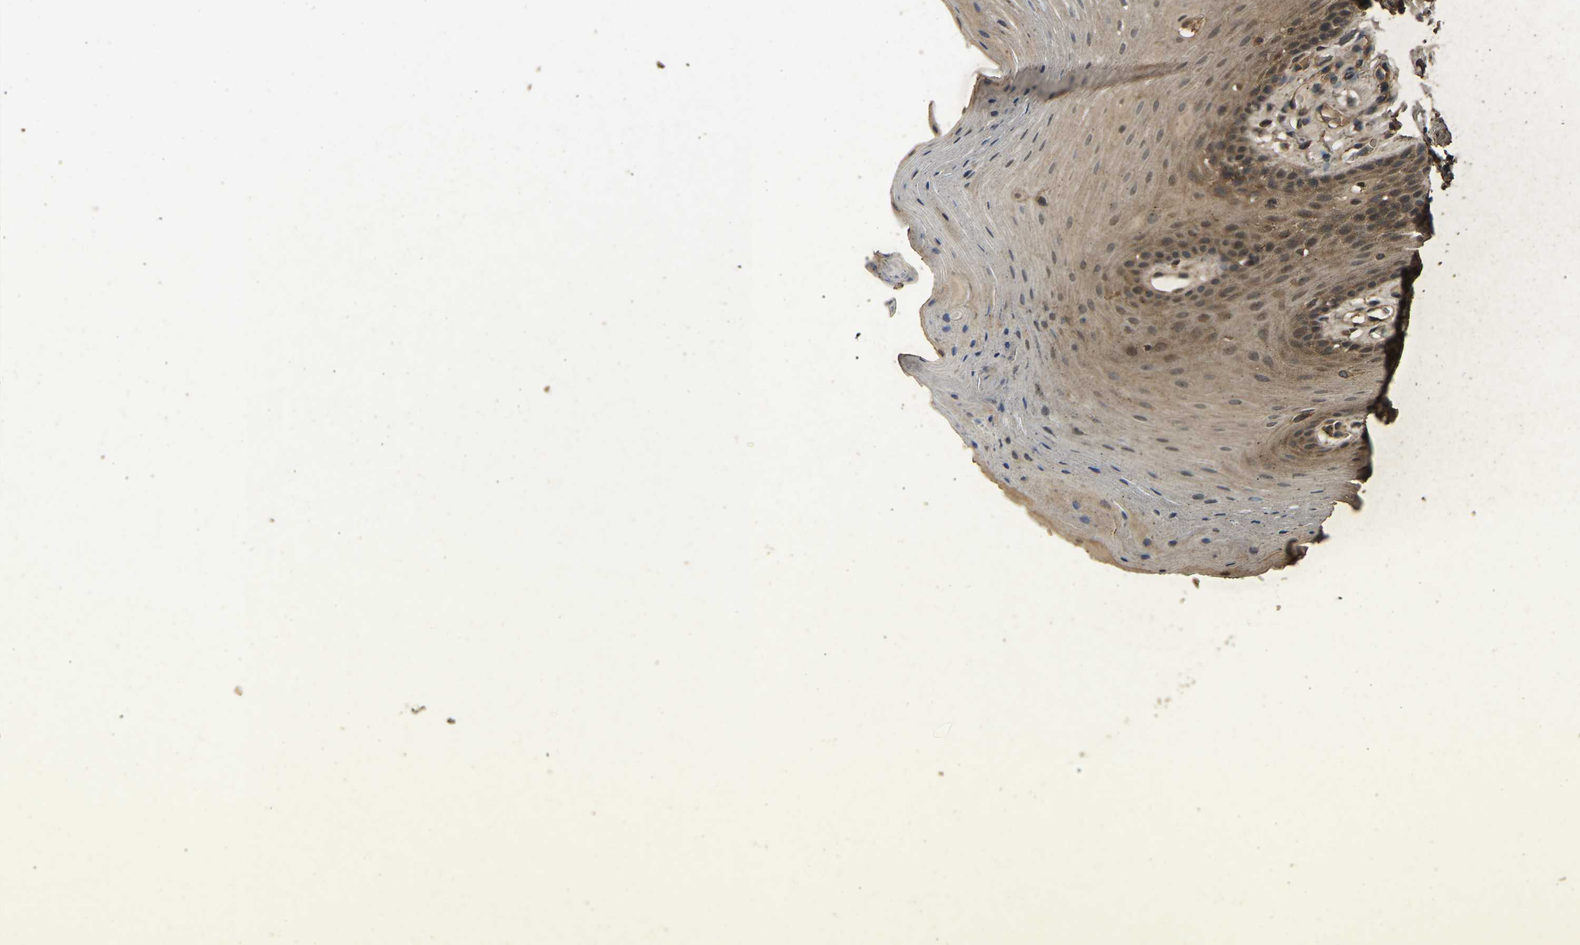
{"staining": {"intensity": "moderate", "quantity": ">75%", "location": "cytoplasmic/membranous"}, "tissue": "oral mucosa", "cell_type": "Squamous epithelial cells", "image_type": "normal", "snomed": [{"axis": "morphology", "description": "Normal tissue, NOS"}, {"axis": "morphology", "description": "Squamous cell carcinoma, NOS"}, {"axis": "topography", "description": "Oral tissue"}, {"axis": "topography", "description": "Head-Neck"}], "caption": "Immunohistochemical staining of unremarkable oral mucosa displays moderate cytoplasmic/membranous protein positivity in about >75% of squamous epithelial cells.", "gene": "ATP8B1", "patient": {"sex": "male", "age": 71}}